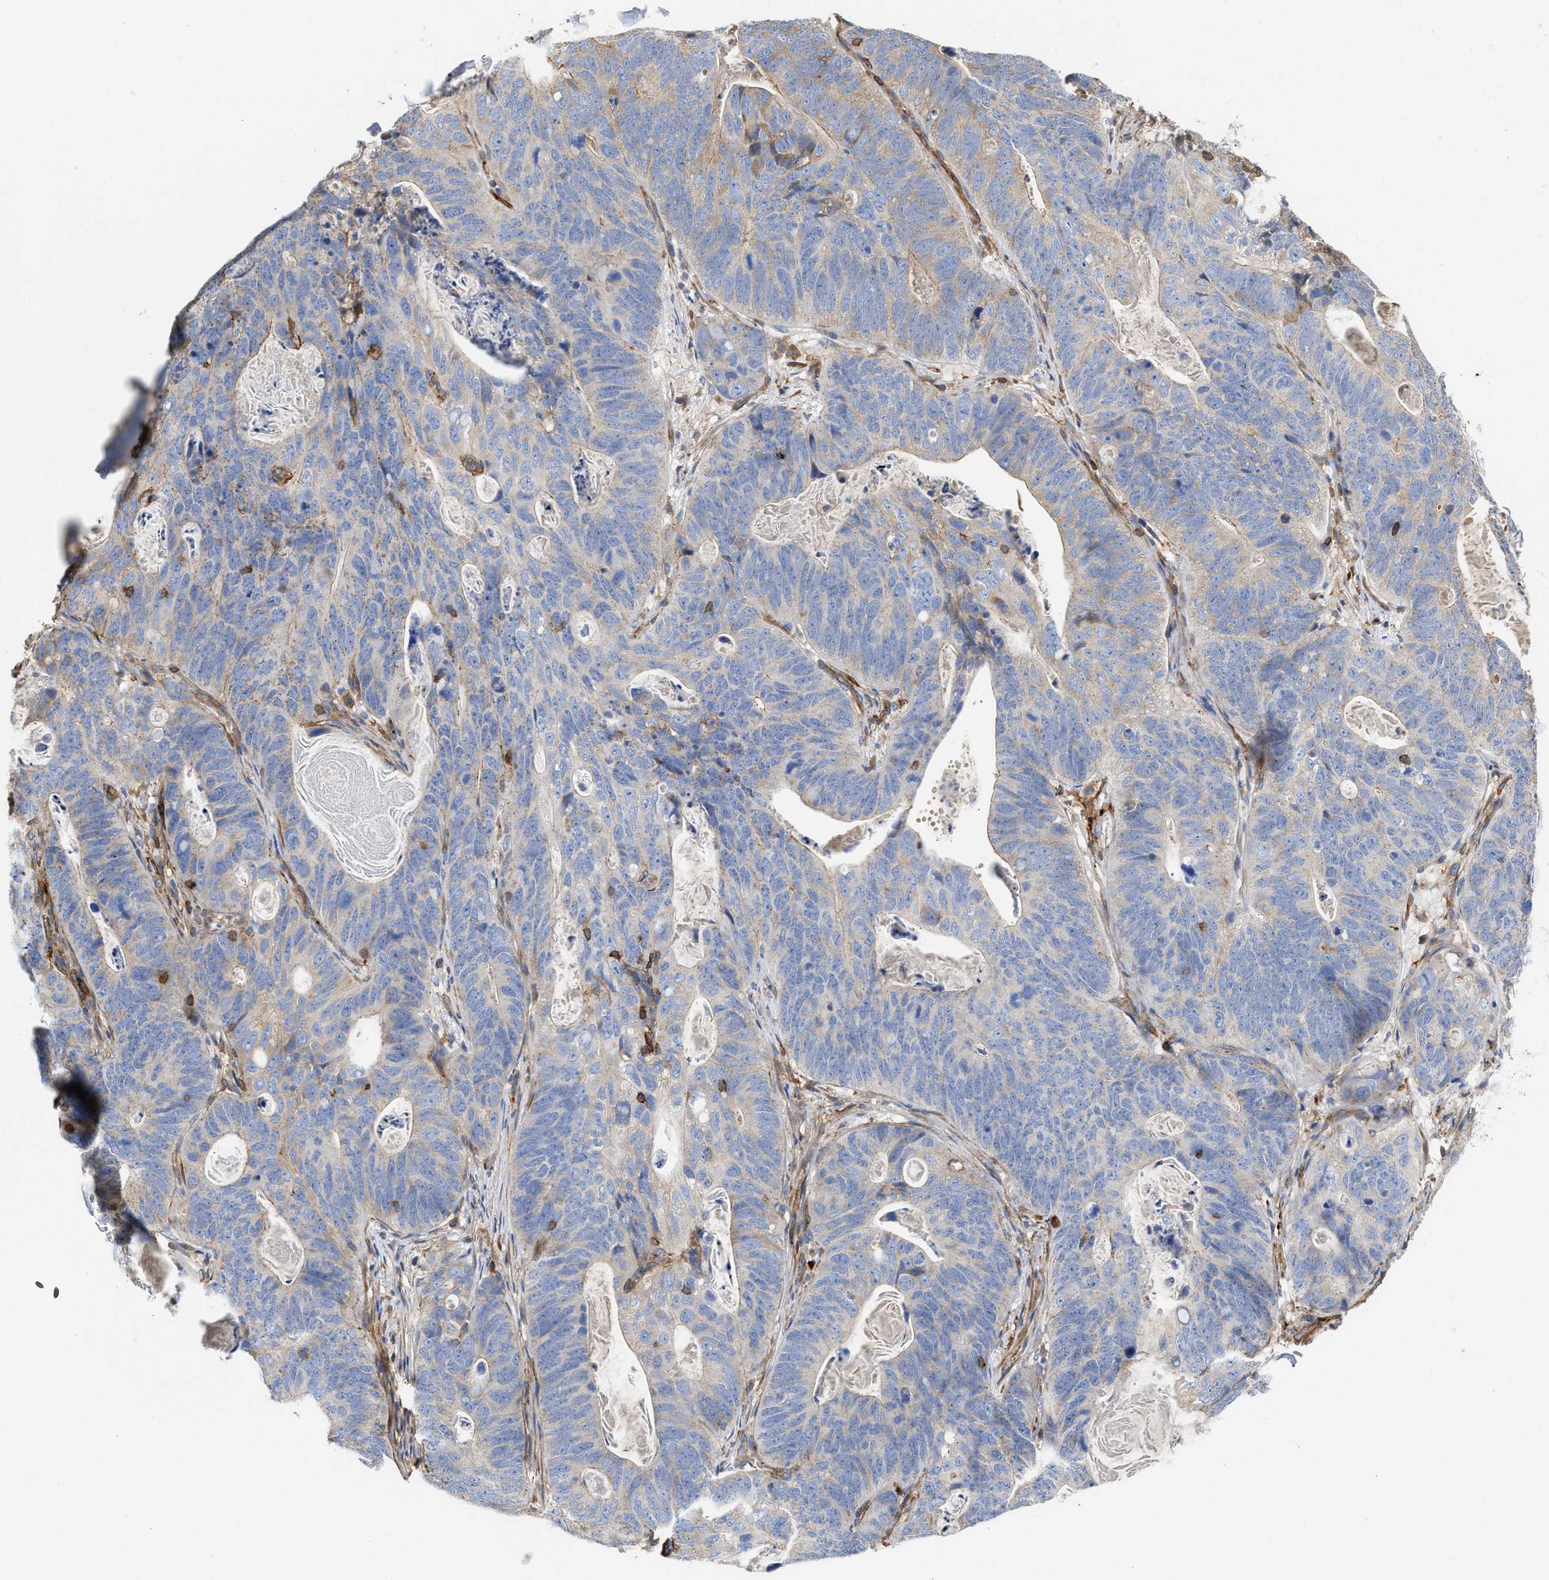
{"staining": {"intensity": "negative", "quantity": "none", "location": "none"}, "tissue": "stomach cancer", "cell_type": "Tumor cells", "image_type": "cancer", "snomed": [{"axis": "morphology", "description": "Normal tissue, NOS"}, {"axis": "morphology", "description": "Adenocarcinoma, NOS"}, {"axis": "topography", "description": "Stomach"}], "caption": "Immunohistochemistry (IHC) micrograph of stomach cancer (adenocarcinoma) stained for a protein (brown), which exhibits no expression in tumor cells.", "gene": "HS3ST5", "patient": {"sex": "female", "age": 89}}